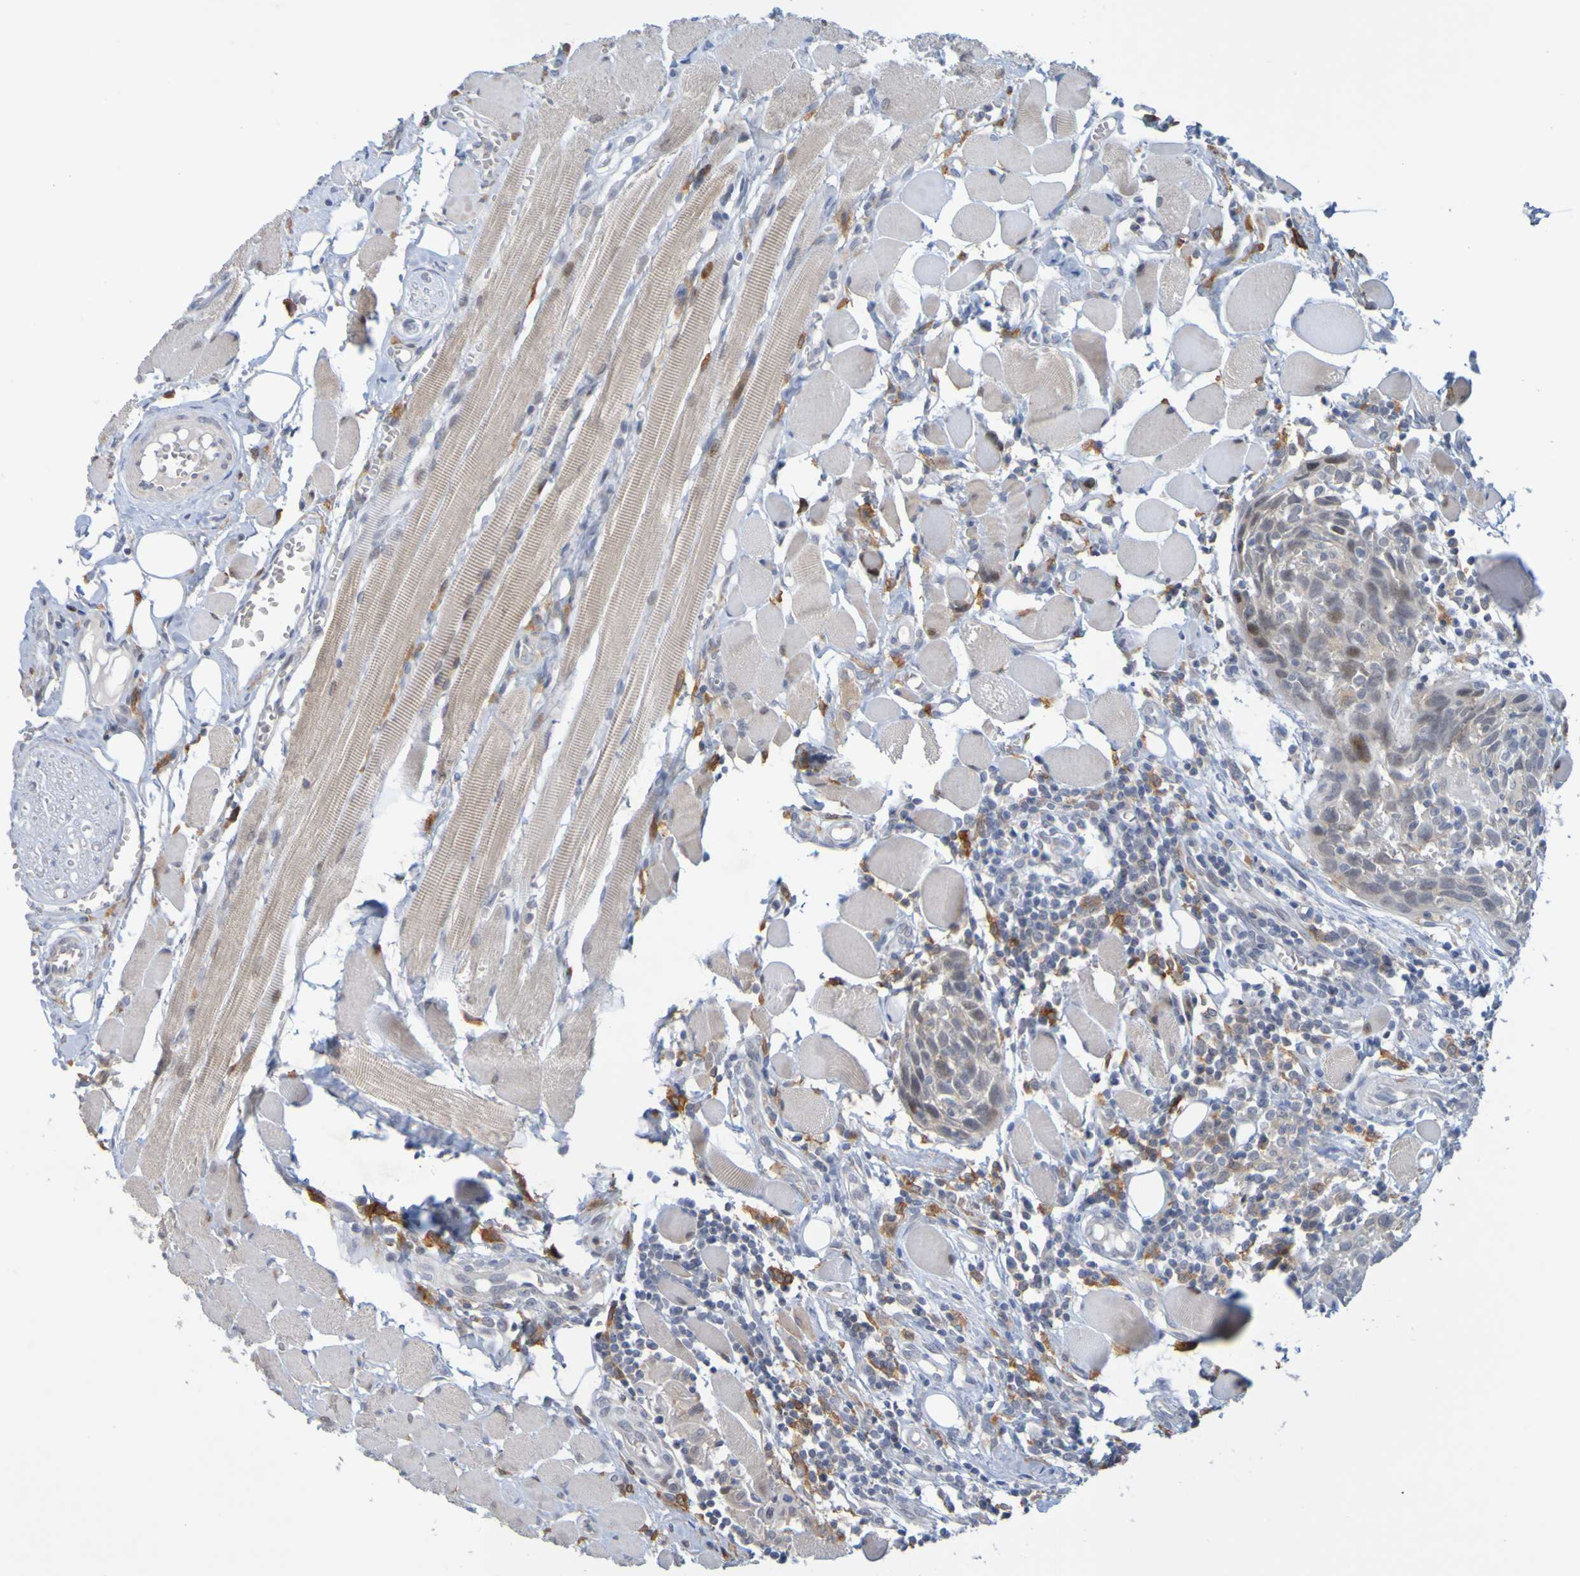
{"staining": {"intensity": "weak", "quantity": "25%-75%", "location": "cytoplasmic/membranous,nuclear"}, "tissue": "head and neck cancer", "cell_type": "Tumor cells", "image_type": "cancer", "snomed": [{"axis": "morphology", "description": "Squamous cell carcinoma, NOS"}, {"axis": "topography", "description": "Oral tissue"}, {"axis": "topography", "description": "Head-Neck"}], "caption": "This histopathology image exhibits head and neck cancer (squamous cell carcinoma) stained with IHC to label a protein in brown. The cytoplasmic/membranous and nuclear of tumor cells show weak positivity for the protein. Nuclei are counter-stained blue.", "gene": "LILRB5", "patient": {"sex": "female", "age": 50}}